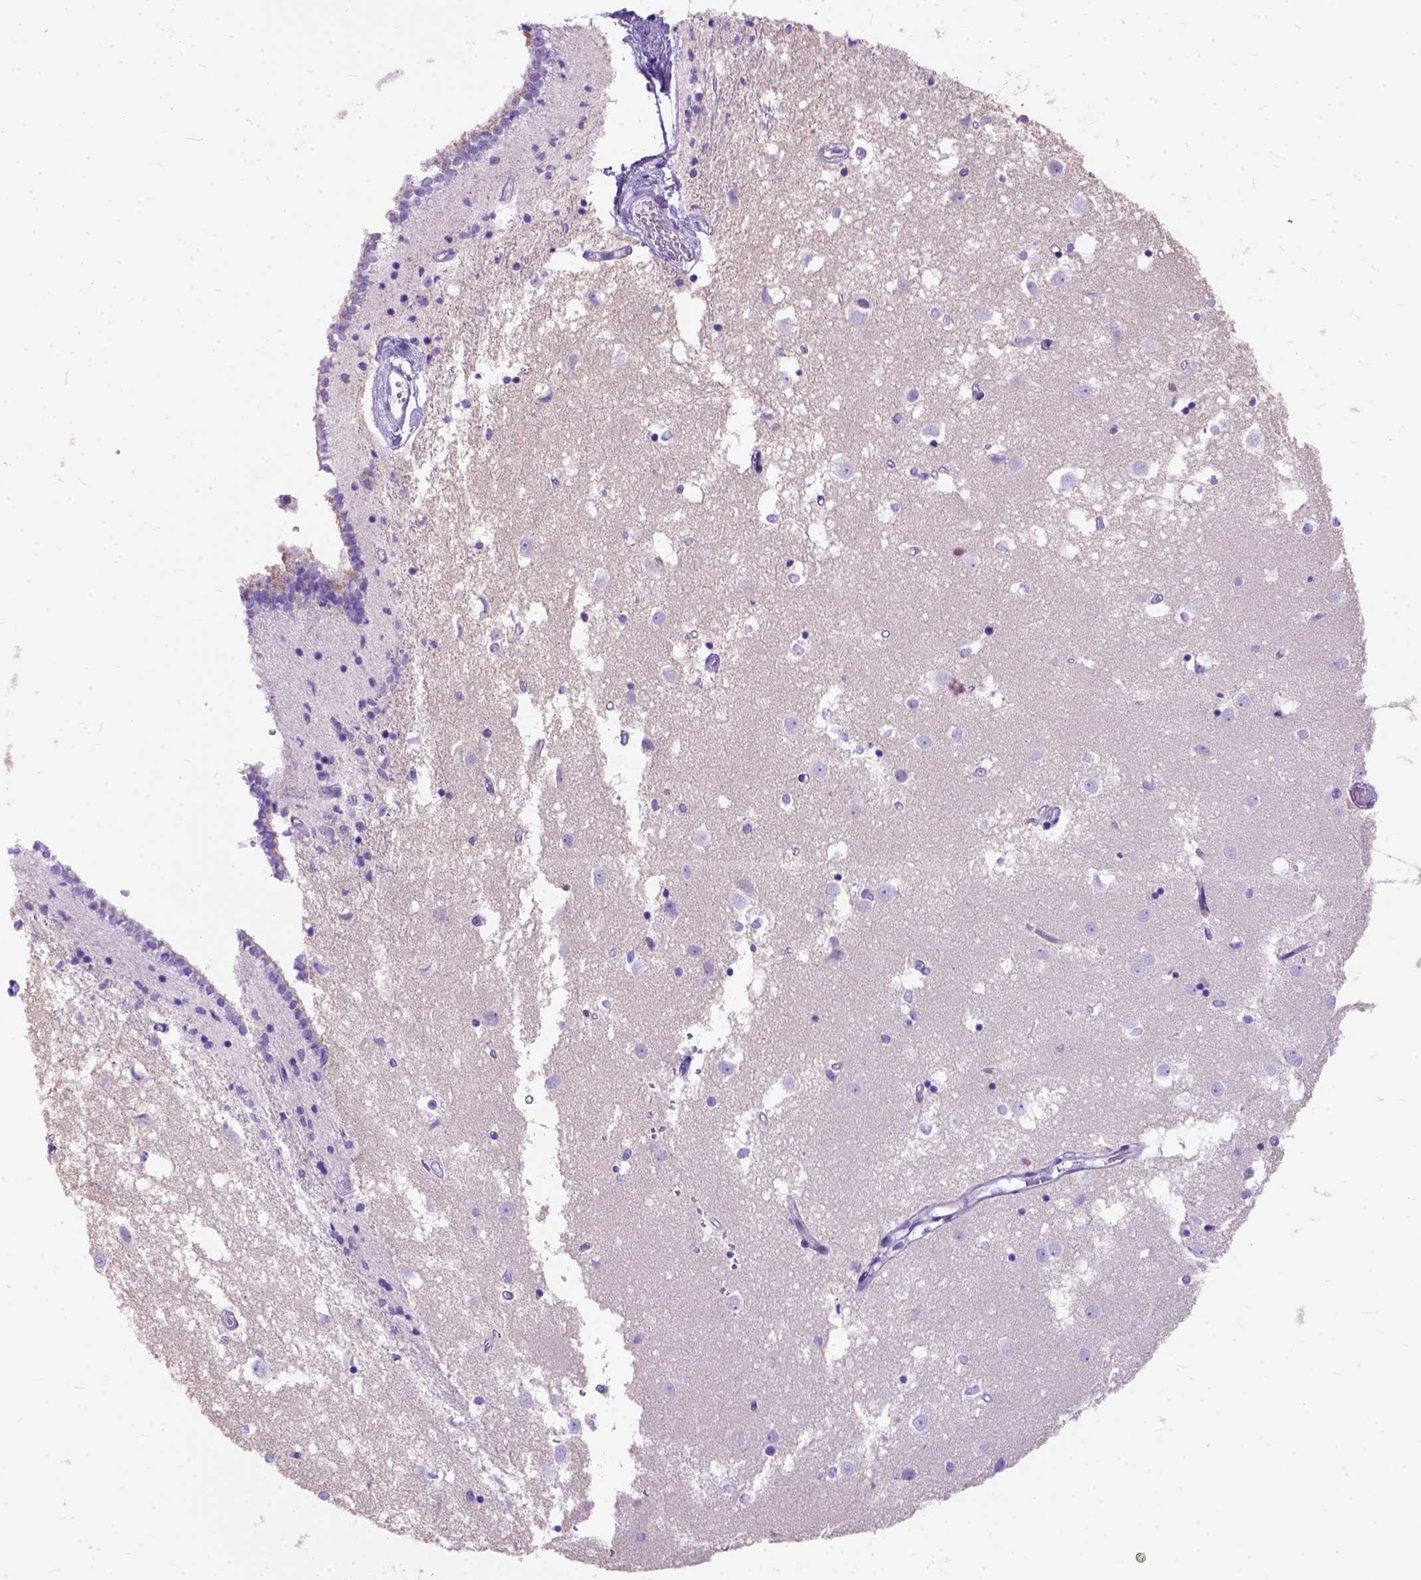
{"staining": {"intensity": "negative", "quantity": "none", "location": "none"}, "tissue": "caudate", "cell_type": "Glial cells", "image_type": "normal", "snomed": [{"axis": "morphology", "description": "Normal tissue, NOS"}, {"axis": "topography", "description": "Lateral ventricle wall"}], "caption": "High power microscopy micrograph of an IHC photomicrograph of normal caudate, revealing no significant staining in glial cells. The staining was performed using DAB to visualize the protein expression in brown, while the nuclei were stained in blue with hematoxylin (Magnification: 20x).", "gene": "ODAD3", "patient": {"sex": "male", "age": 54}}